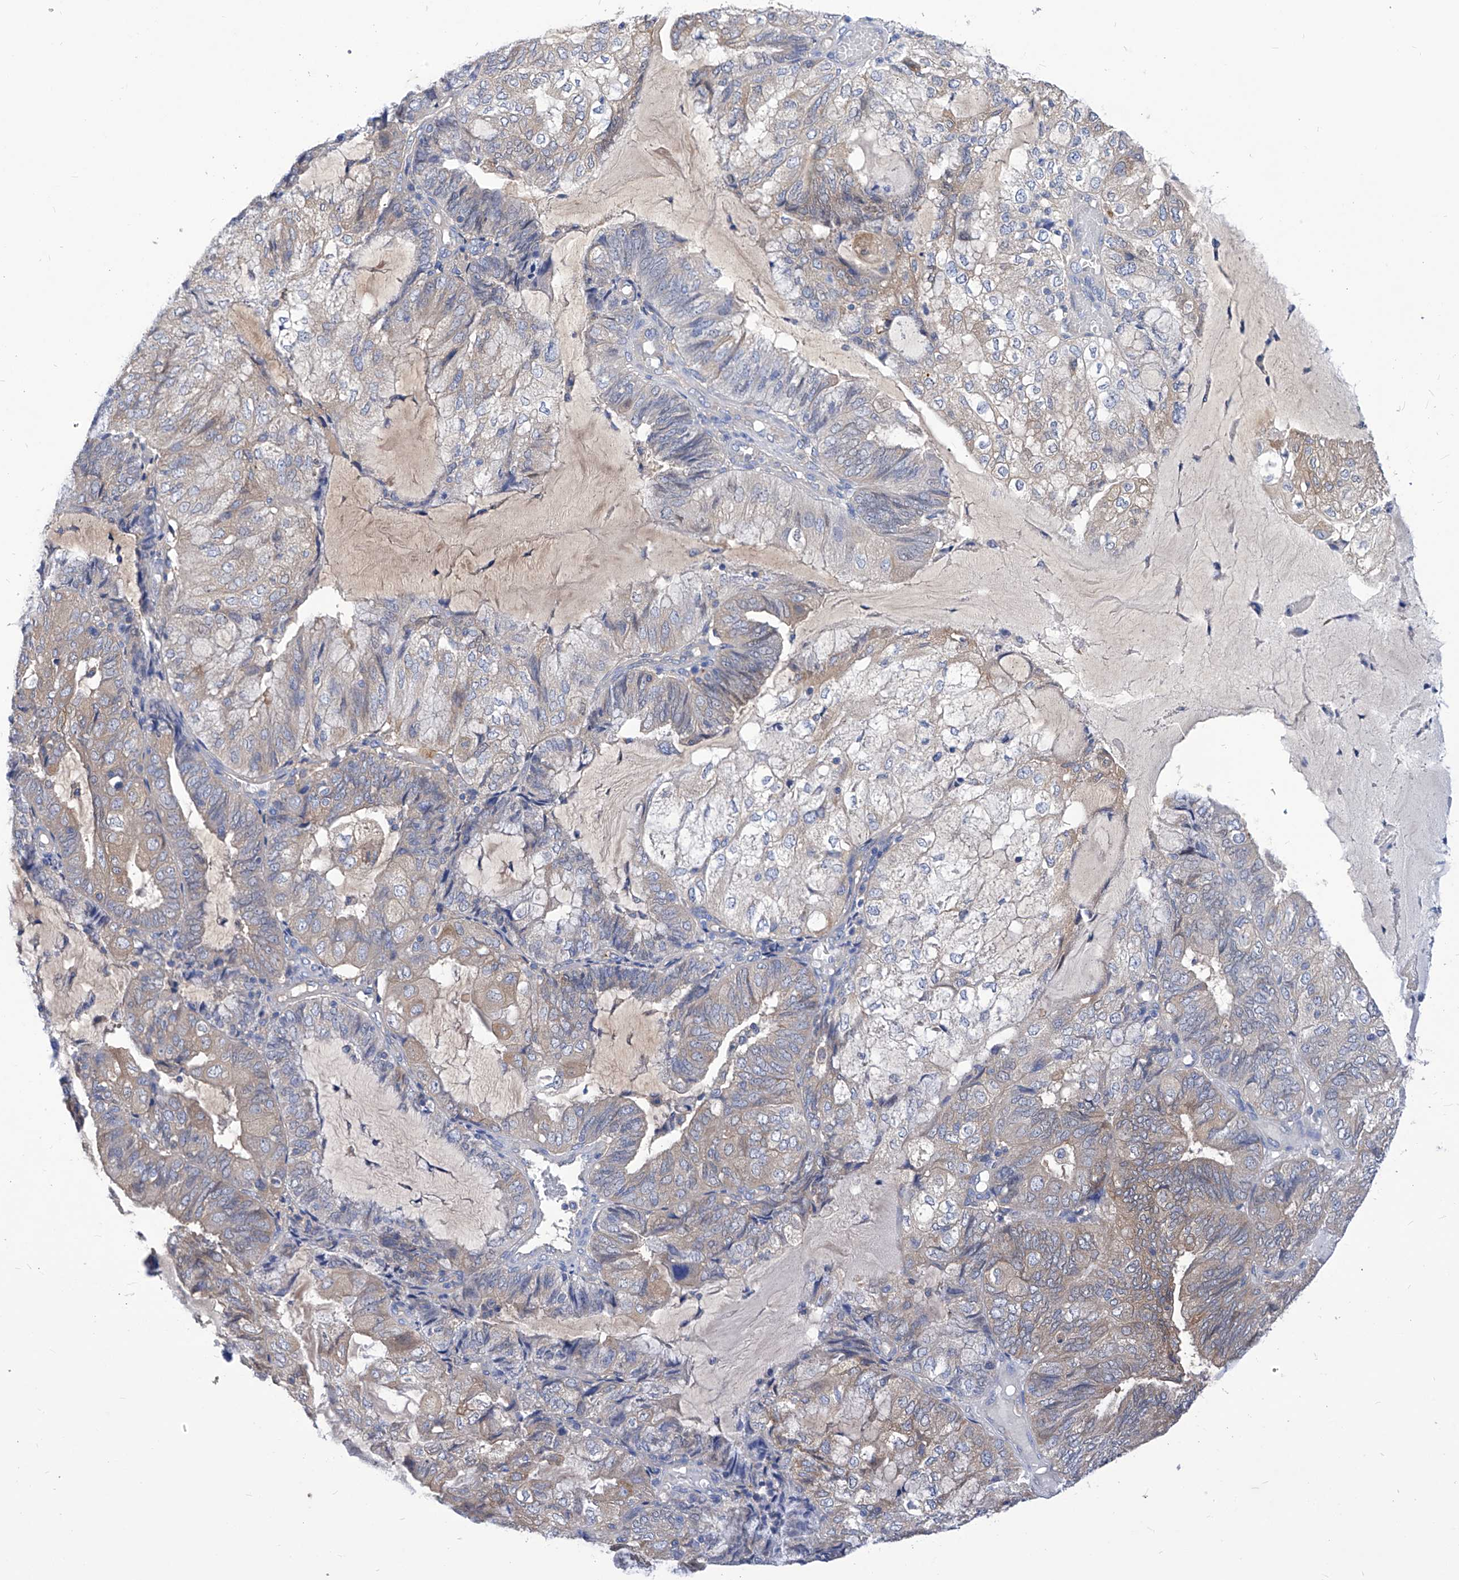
{"staining": {"intensity": "weak", "quantity": "25%-75%", "location": "cytoplasmic/membranous"}, "tissue": "endometrial cancer", "cell_type": "Tumor cells", "image_type": "cancer", "snomed": [{"axis": "morphology", "description": "Adenocarcinoma, NOS"}, {"axis": "topography", "description": "Endometrium"}], "caption": "Protein expression analysis of human endometrial cancer (adenocarcinoma) reveals weak cytoplasmic/membranous expression in about 25%-75% of tumor cells.", "gene": "XPNPEP1", "patient": {"sex": "female", "age": 81}}